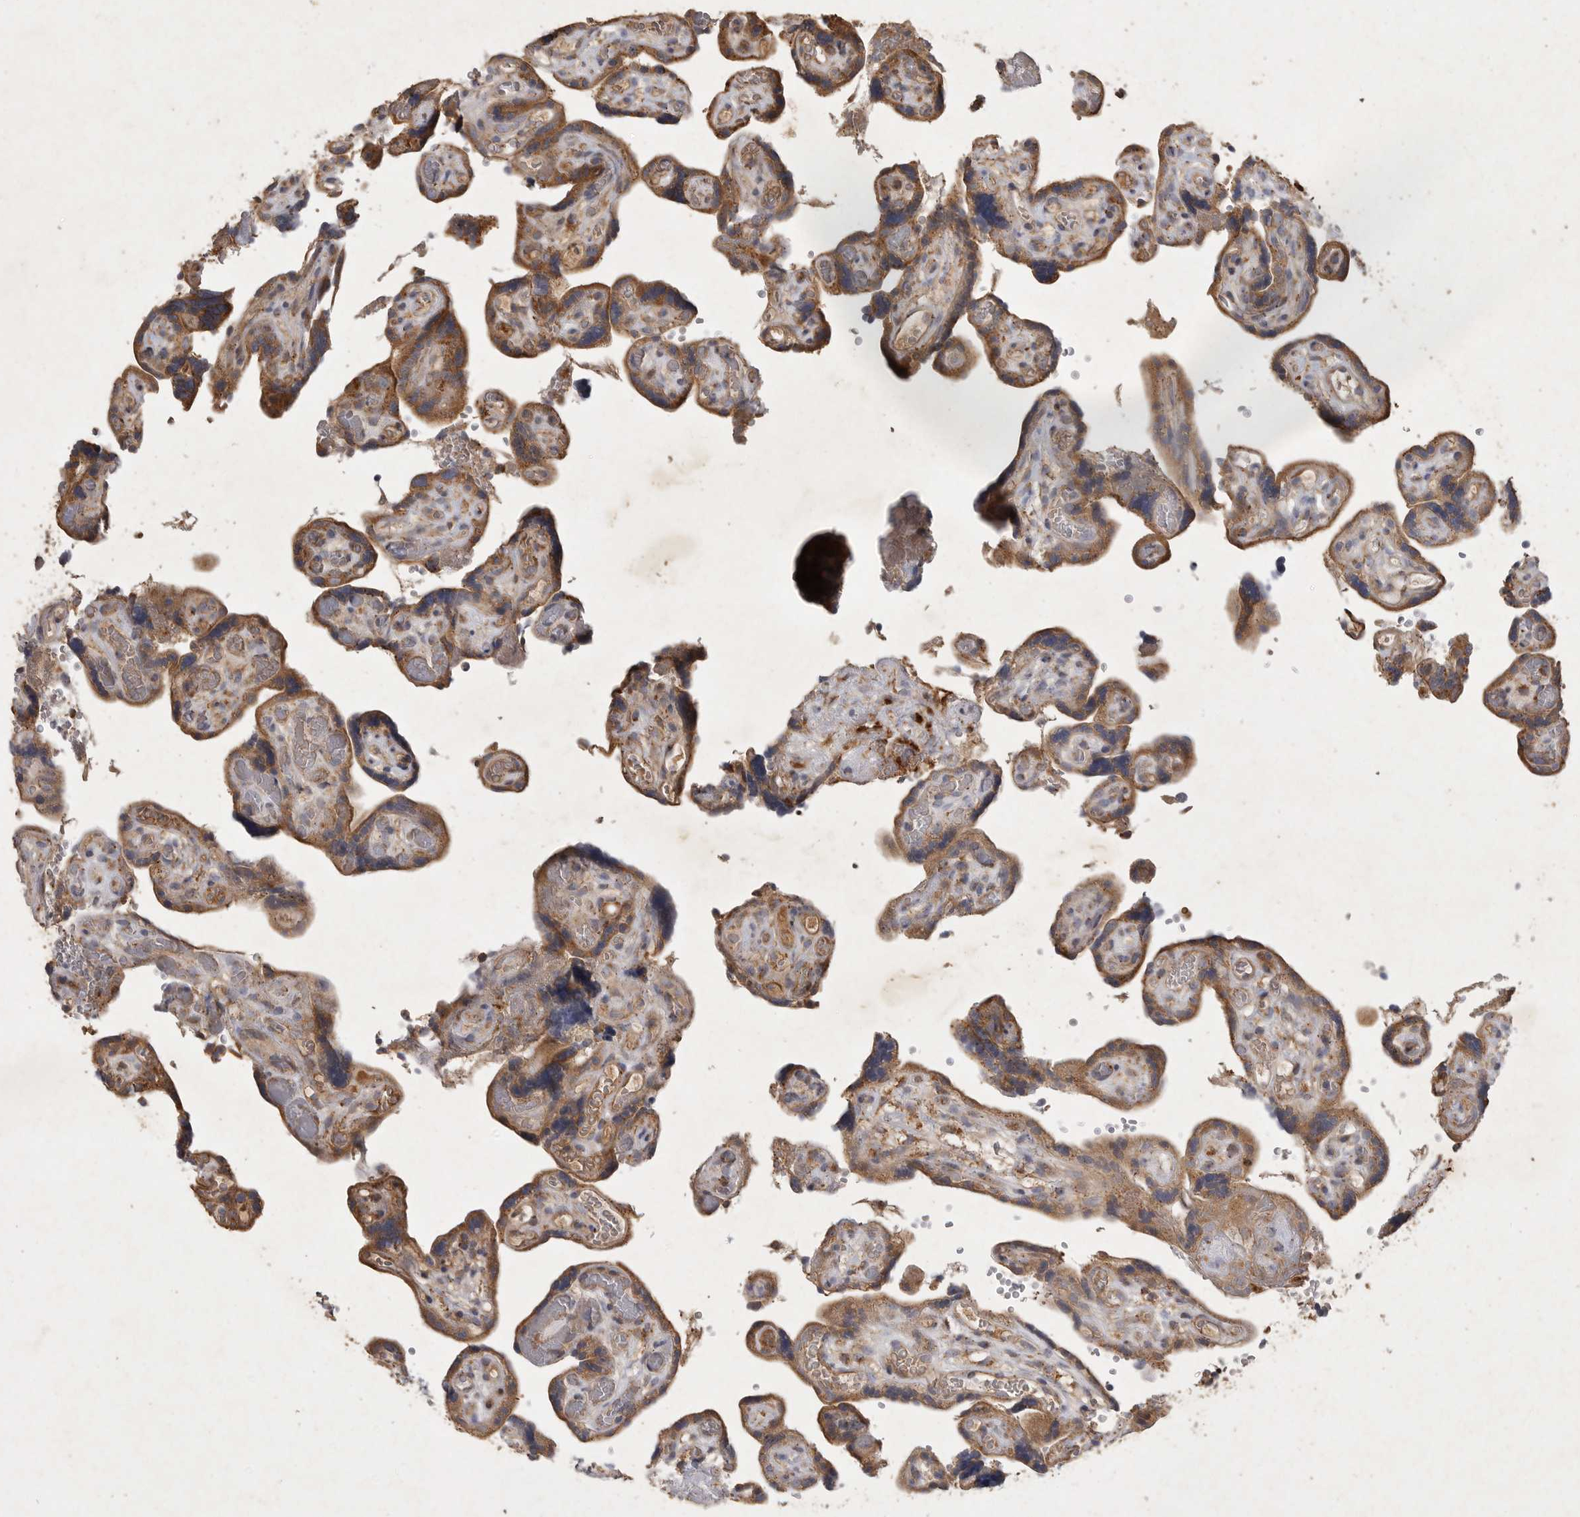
{"staining": {"intensity": "moderate", "quantity": ">75%", "location": "cytoplasmic/membranous"}, "tissue": "placenta", "cell_type": "Decidual cells", "image_type": "normal", "snomed": [{"axis": "morphology", "description": "Normal tissue, NOS"}, {"axis": "topography", "description": "Placenta"}], "caption": "Moderate cytoplasmic/membranous expression for a protein is seen in approximately >75% of decidual cells of benign placenta using IHC.", "gene": "MRPL41", "patient": {"sex": "female", "age": 30}}